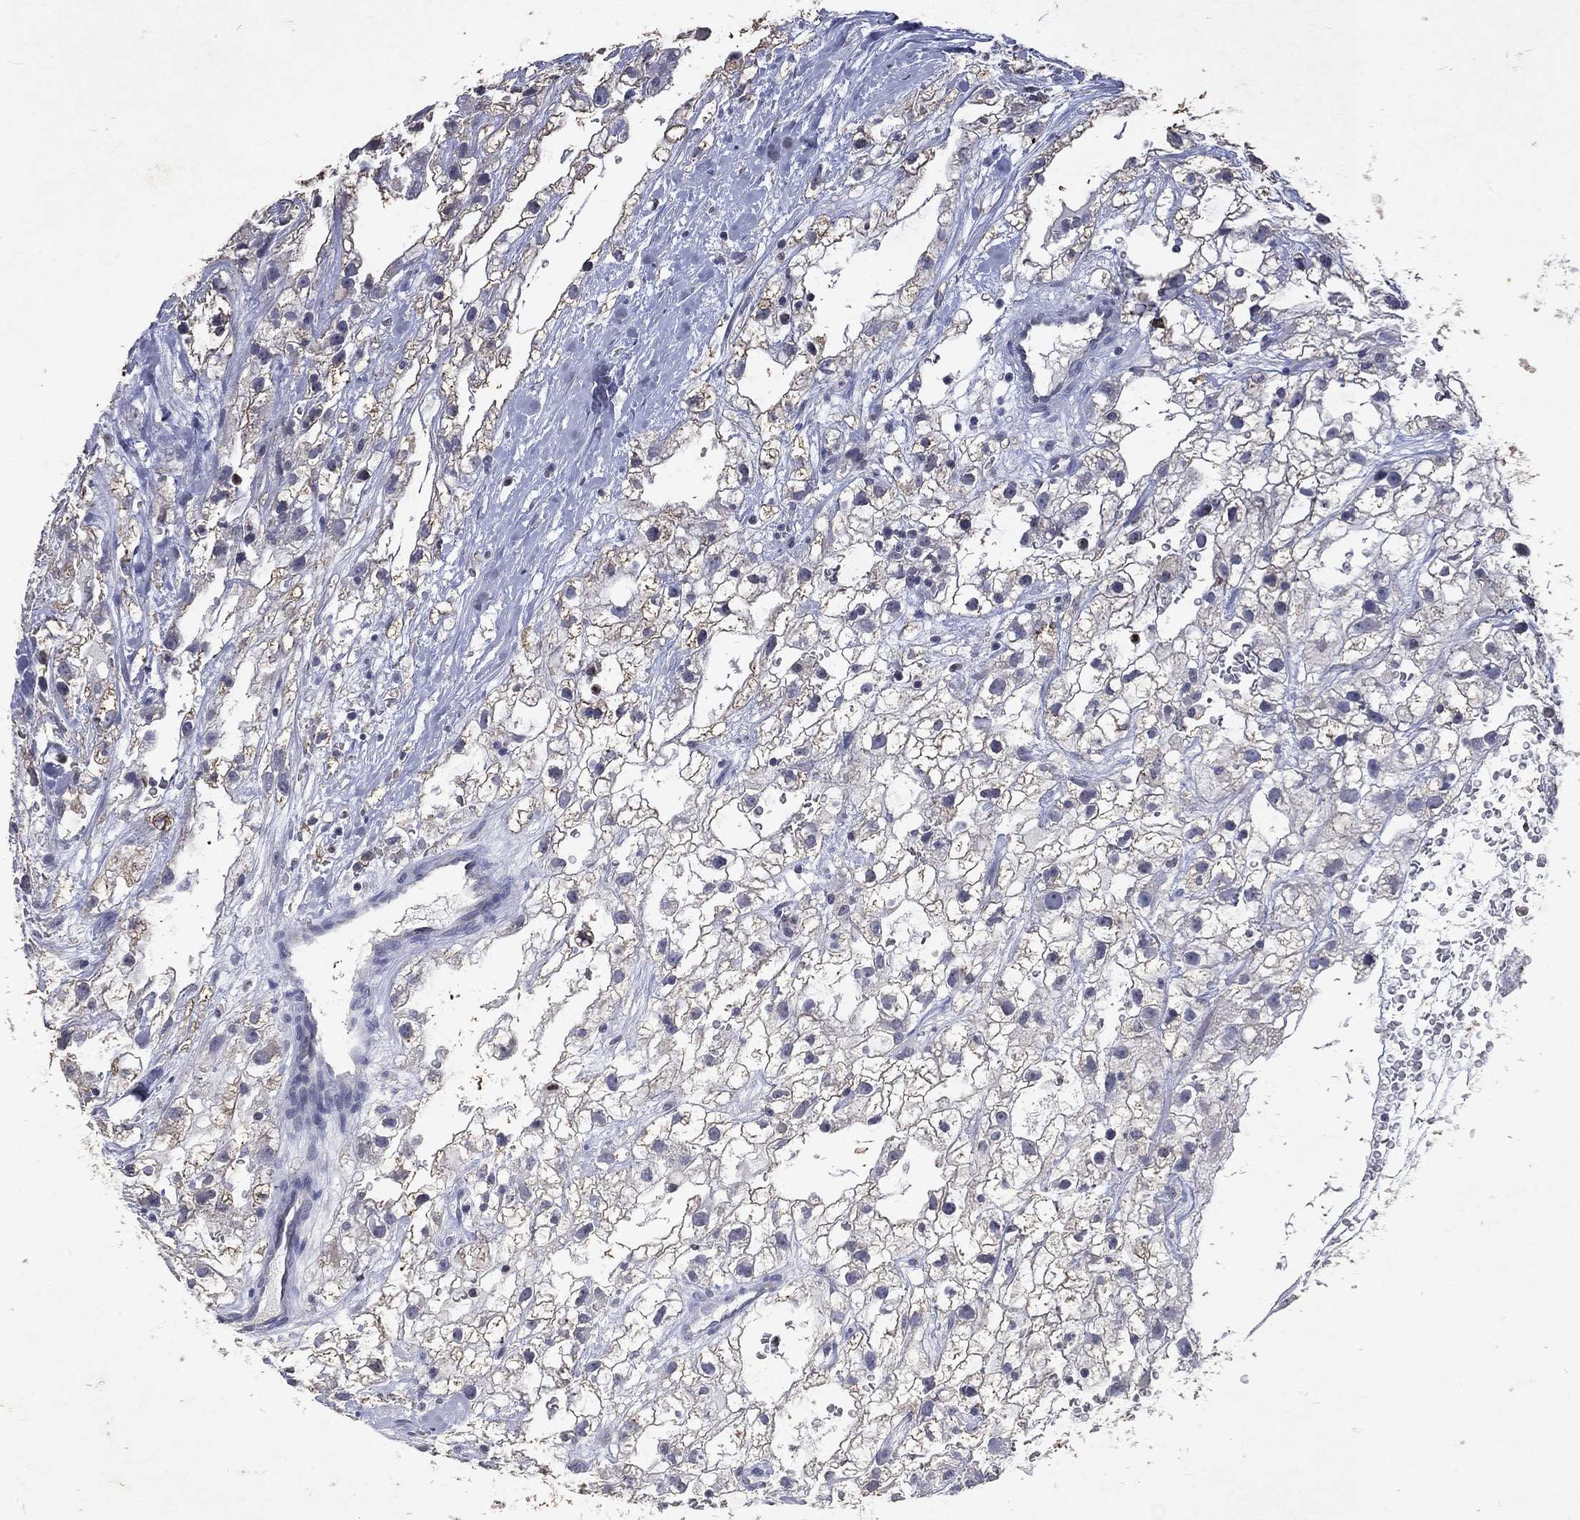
{"staining": {"intensity": "negative", "quantity": "none", "location": "none"}, "tissue": "renal cancer", "cell_type": "Tumor cells", "image_type": "cancer", "snomed": [{"axis": "morphology", "description": "Adenocarcinoma, NOS"}, {"axis": "topography", "description": "Kidney"}], "caption": "Human renal cancer stained for a protein using immunohistochemistry exhibits no expression in tumor cells.", "gene": "SLC34A2", "patient": {"sex": "male", "age": 59}}